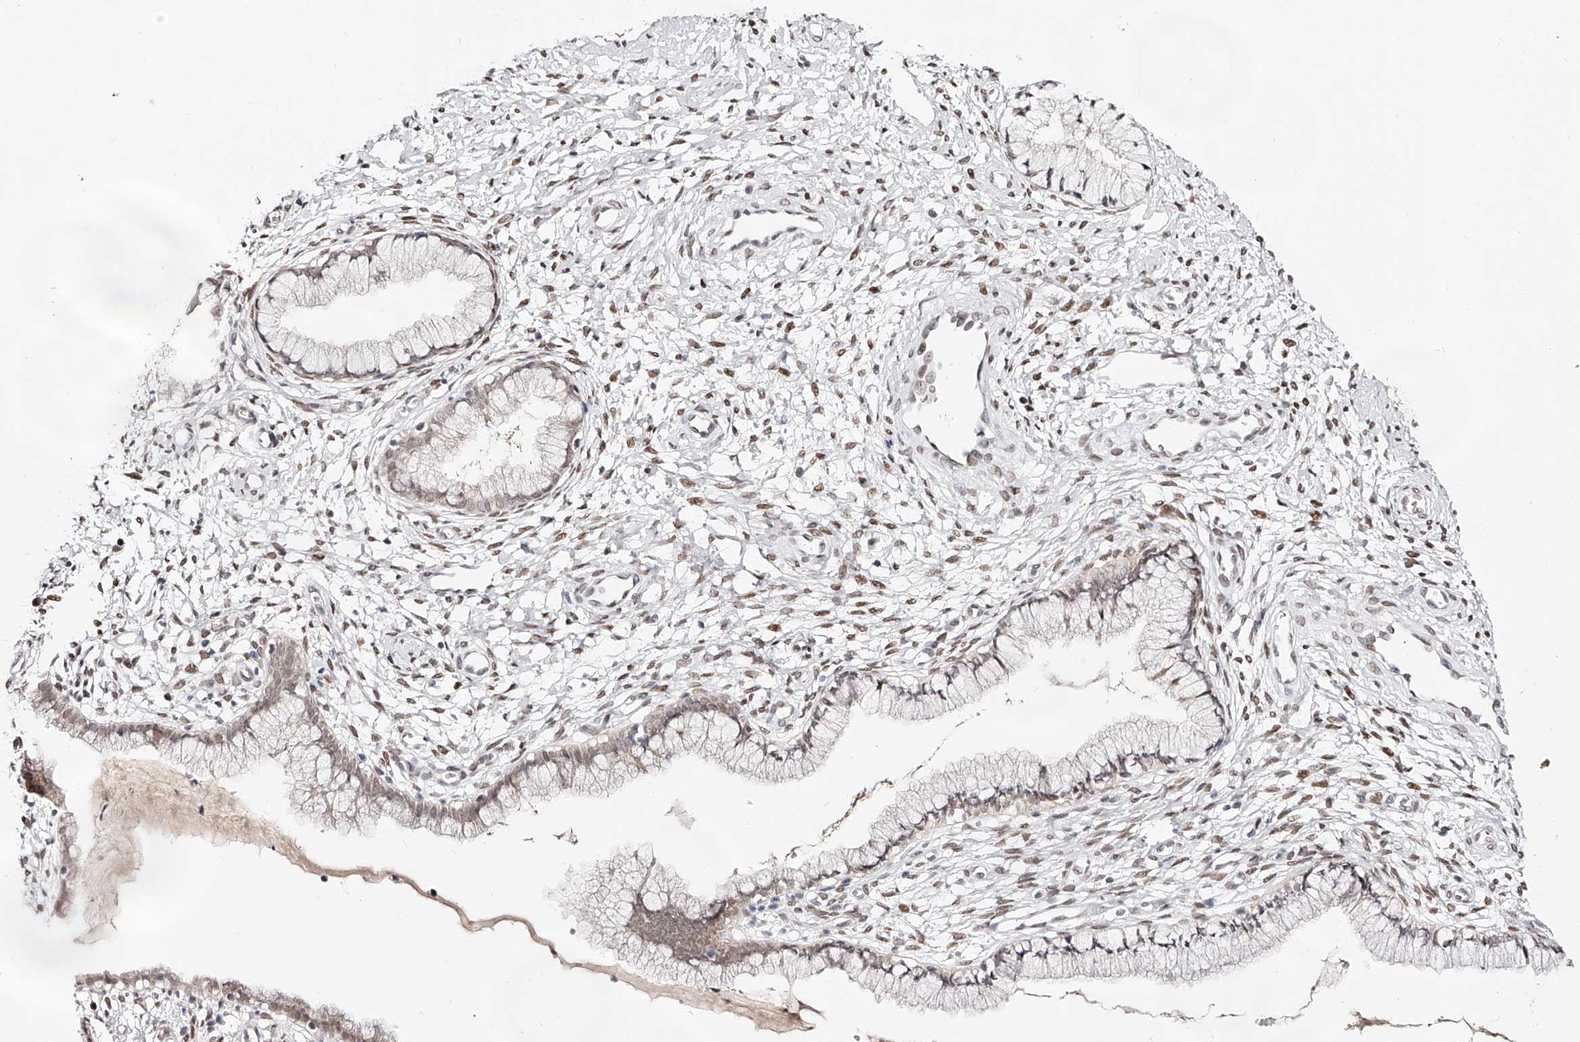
{"staining": {"intensity": "moderate", "quantity": "25%-75%", "location": "nuclear"}, "tissue": "cervix", "cell_type": "Glandular cells", "image_type": "normal", "snomed": [{"axis": "morphology", "description": "Normal tissue, NOS"}, {"axis": "topography", "description": "Cervix"}], "caption": "Moderate nuclear positivity is appreciated in approximately 25%-75% of glandular cells in normal cervix. (brown staining indicates protein expression, while blue staining denotes nuclei).", "gene": "USF3", "patient": {"sex": "female", "age": 36}}